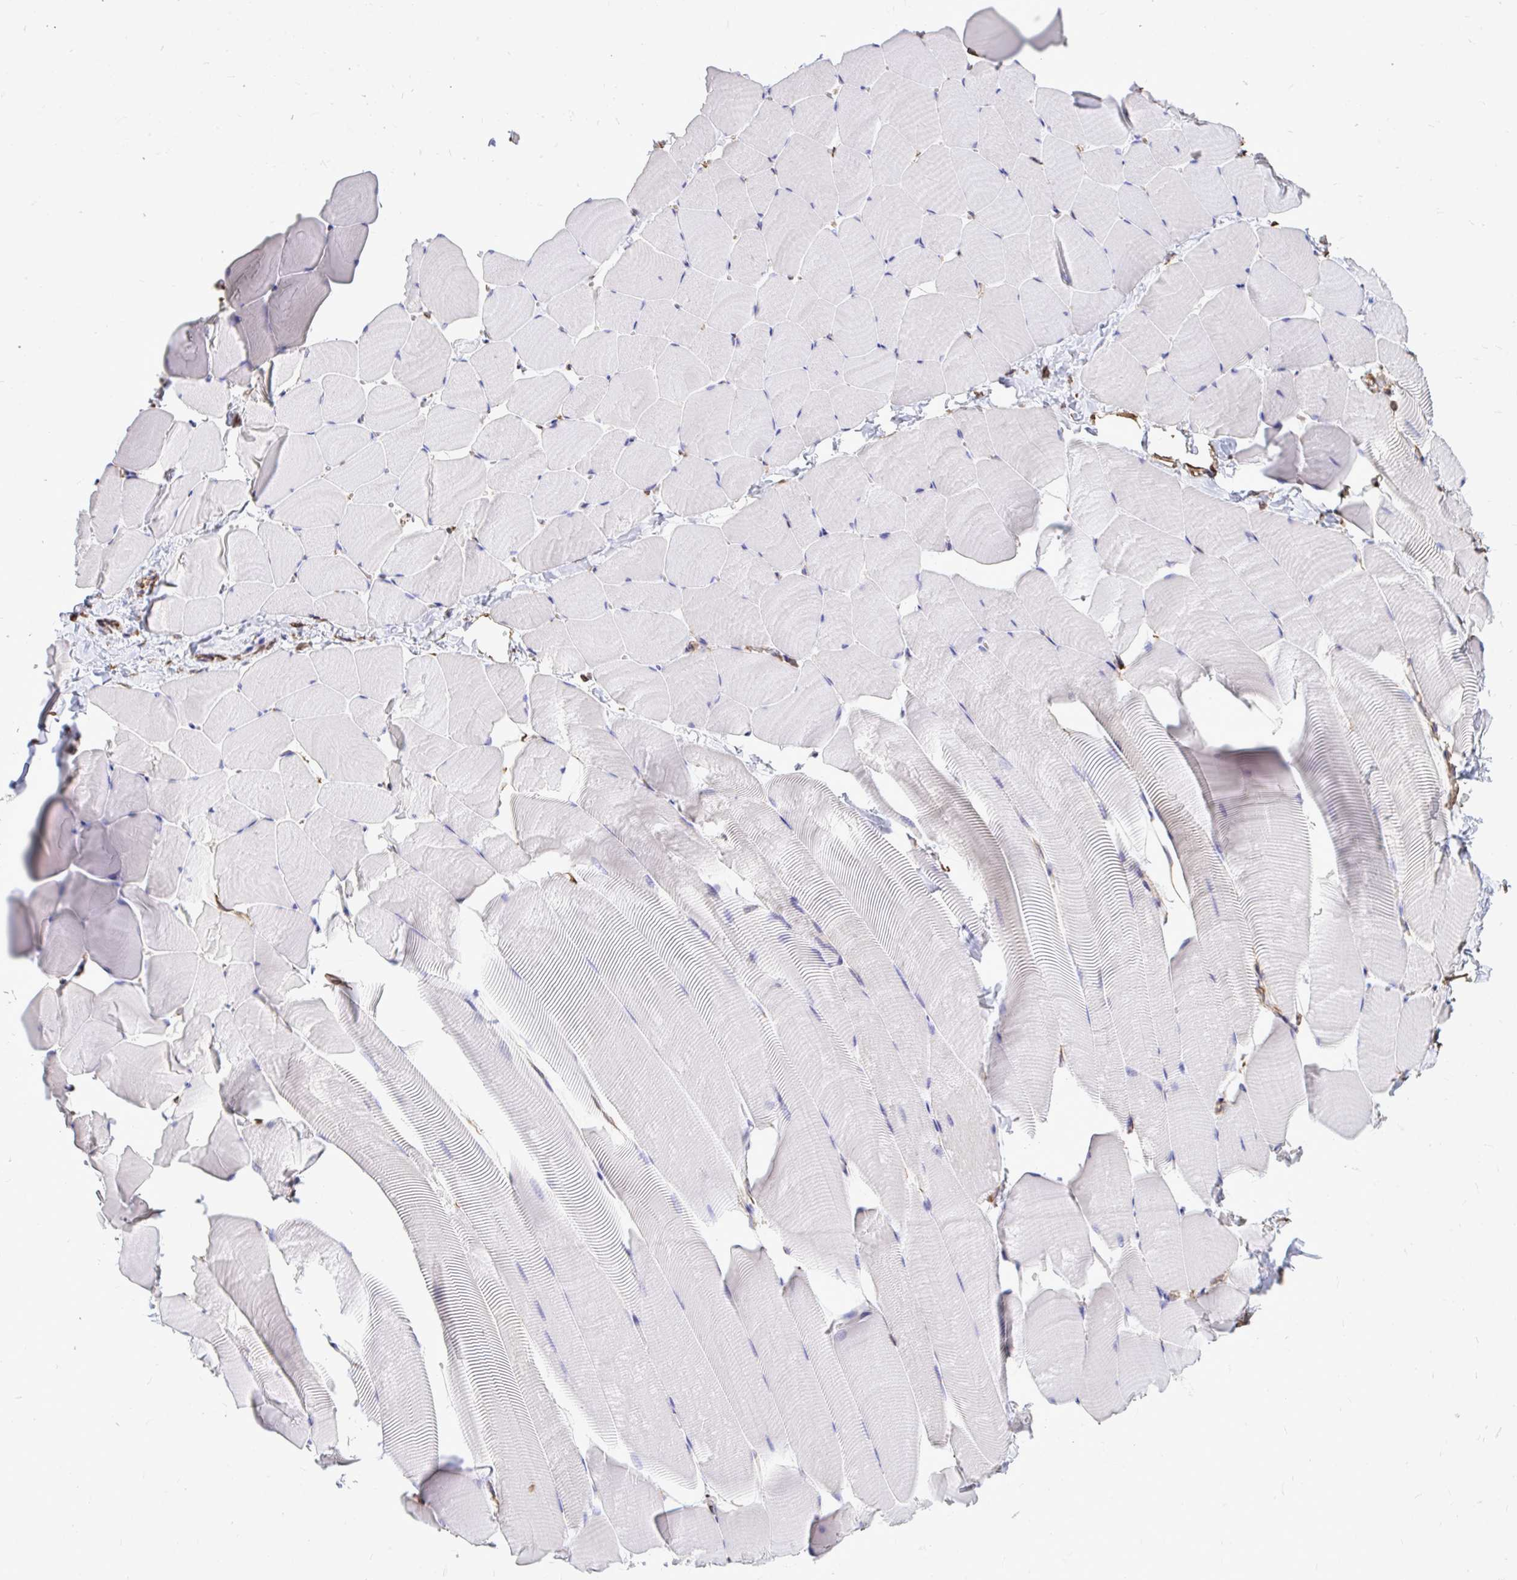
{"staining": {"intensity": "negative", "quantity": "none", "location": "none"}, "tissue": "skeletal muscle", "cell_type": "Myocytes", "image_type": "normal", "snomed": [{"axis": "morphology", "description": "Normal tissue, NOS"}, {"axis": "topography", "description": "Skeletal muscle"}], "caption": "The IHC micrograph has no significant staining in myocytes of skeletal muscle.", "gene": "RNF103", "patient": {"sex": "male", "age": 25}}